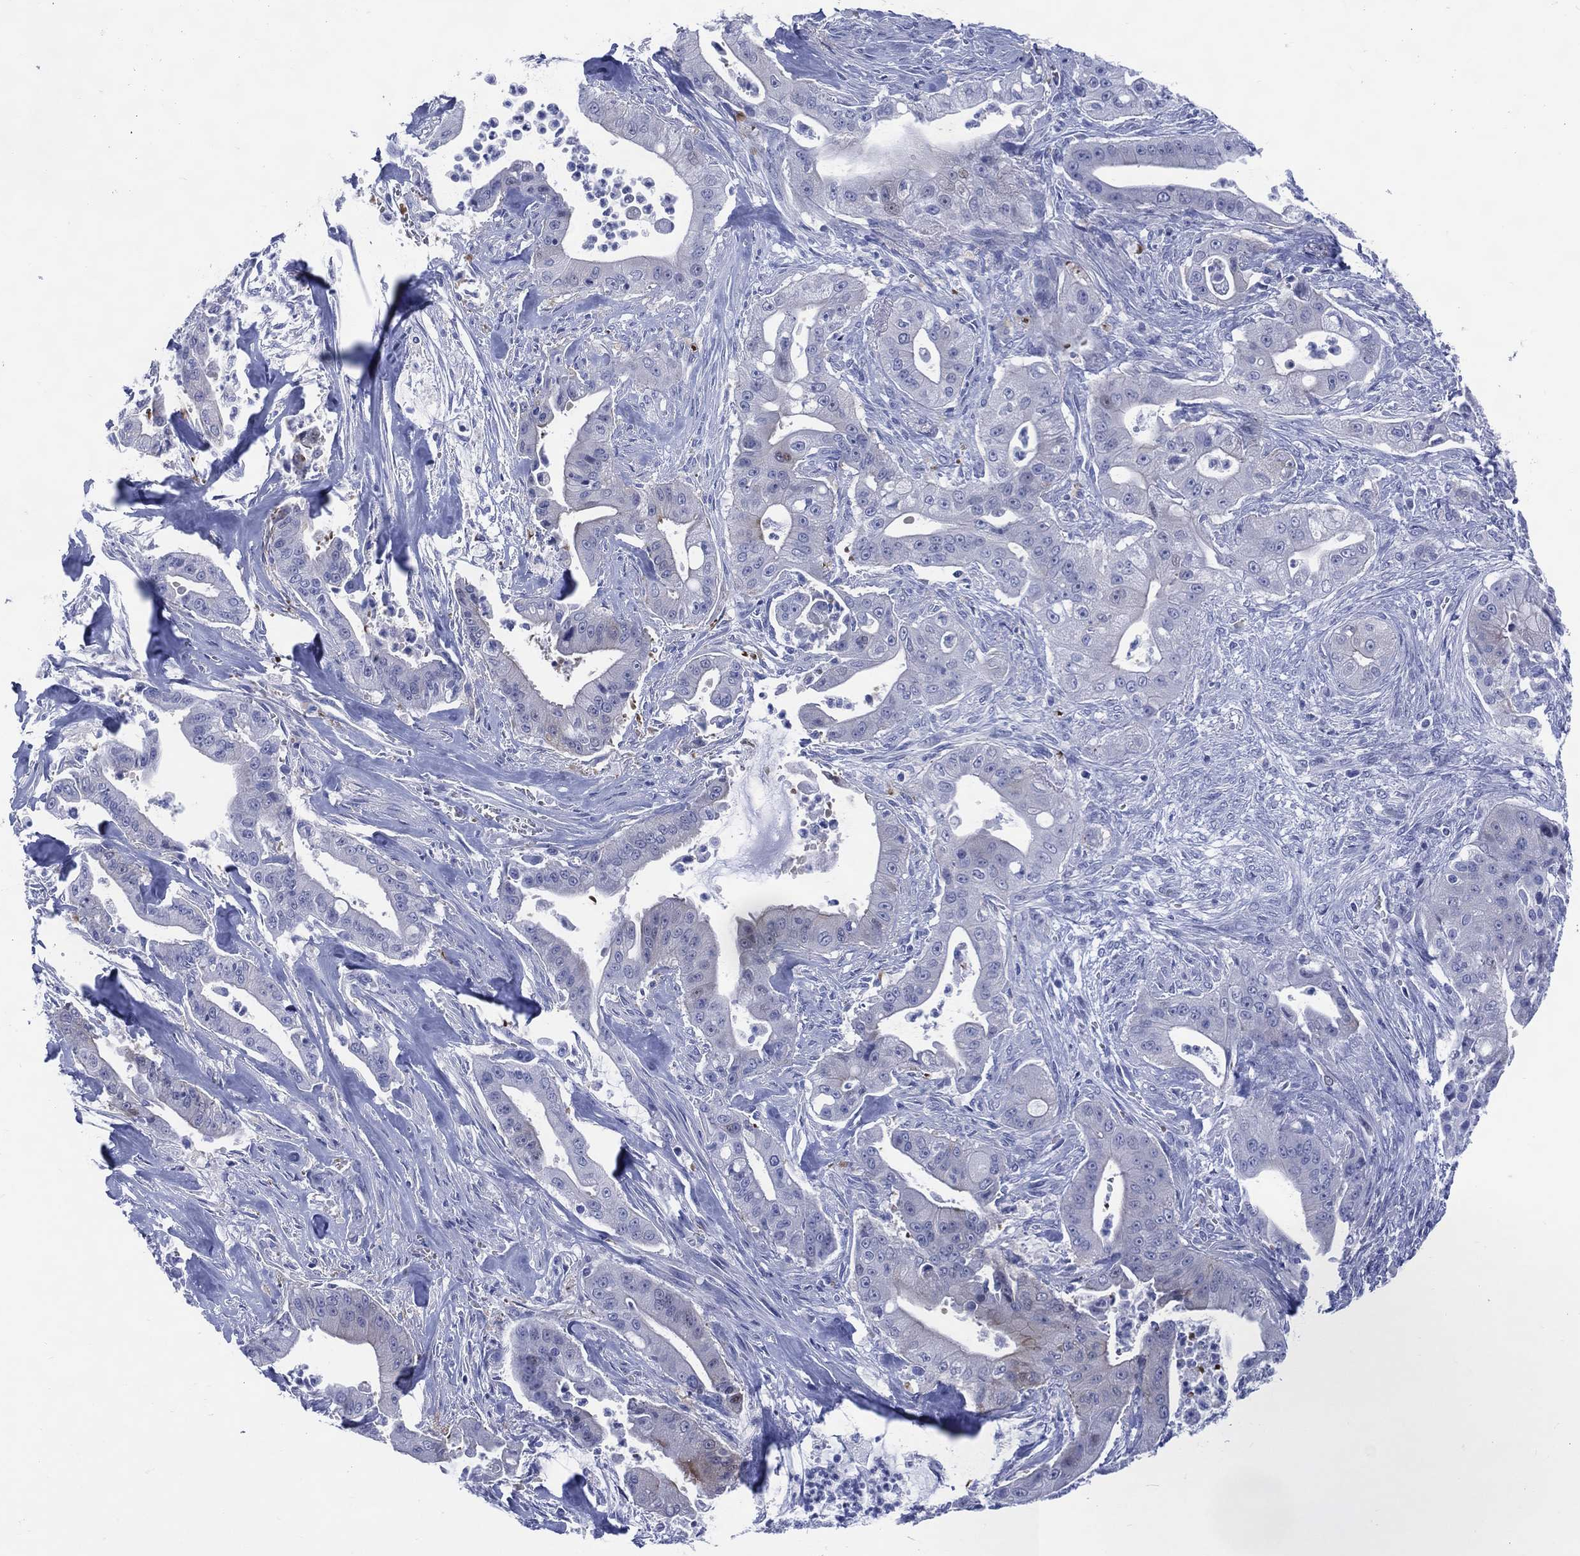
{"staining": {"intensity": "negative", "quantity": "none", "location": "none"}, "tissue": "pancreatic cancer", "cell_type": "Tumor cells", "image_type": "cancer", "snomed": [{"axis": "morphology", "description": "Normal tissue, NOS"}, {"axis": "morphology", "description": "Inflammation, NOS"}, {"axis": "morphology", "description": "Adenocarcinoma, NOS"}, {"axis": "topography", "description": "Pancreas"}], "caption": "Tumor cells are negative for brown protein staining in pancreatic cancer (adenocarcinoma). (DAB immunohistochemistry with hematoxylin counter stain).", "gene": "LRRD1", "patient": {"sex": "male", "age": 57}}